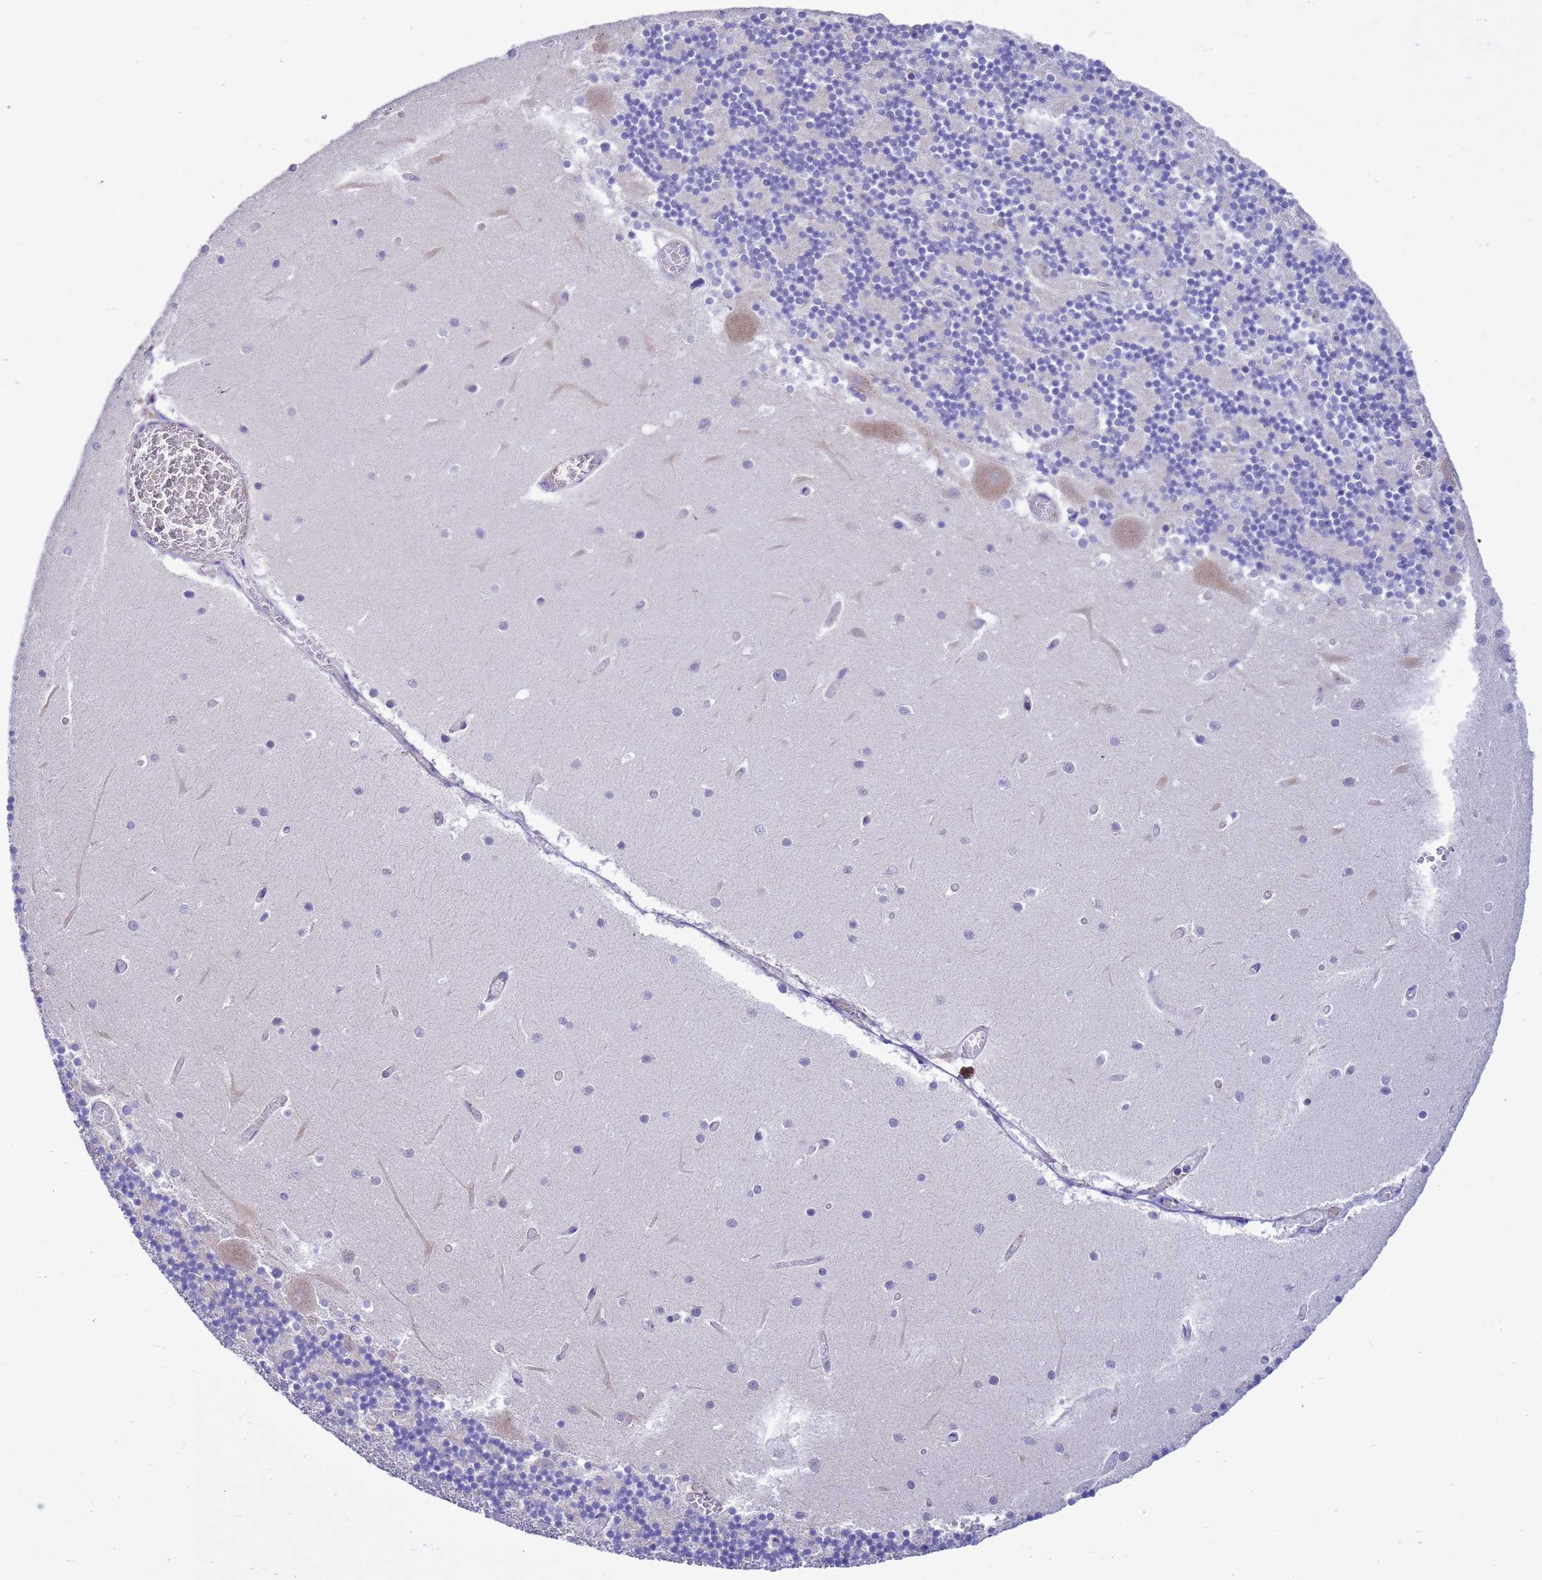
{"staining": {"intensity": "negative", "quantity": "none", "location": "none"}, "tissue": "cerebellum", "cell_type": "Cells in granular layer", "image_type": "normal", "snomed": [{"axis": "morphology", "description": "Normal tissue, NOS"}, {"axis": "topography", "description": "Cerebellum"}], "caption": "Cells in granular layer are negative for brown protein staining in normal cerebellum. (DAB (3,3'-diaminobenzidine) immunohistochemistry (IHC) with hematoxylin counter stain).", "gene": "ANAPC1", "patient": {"sex": "female", "age": 28}}